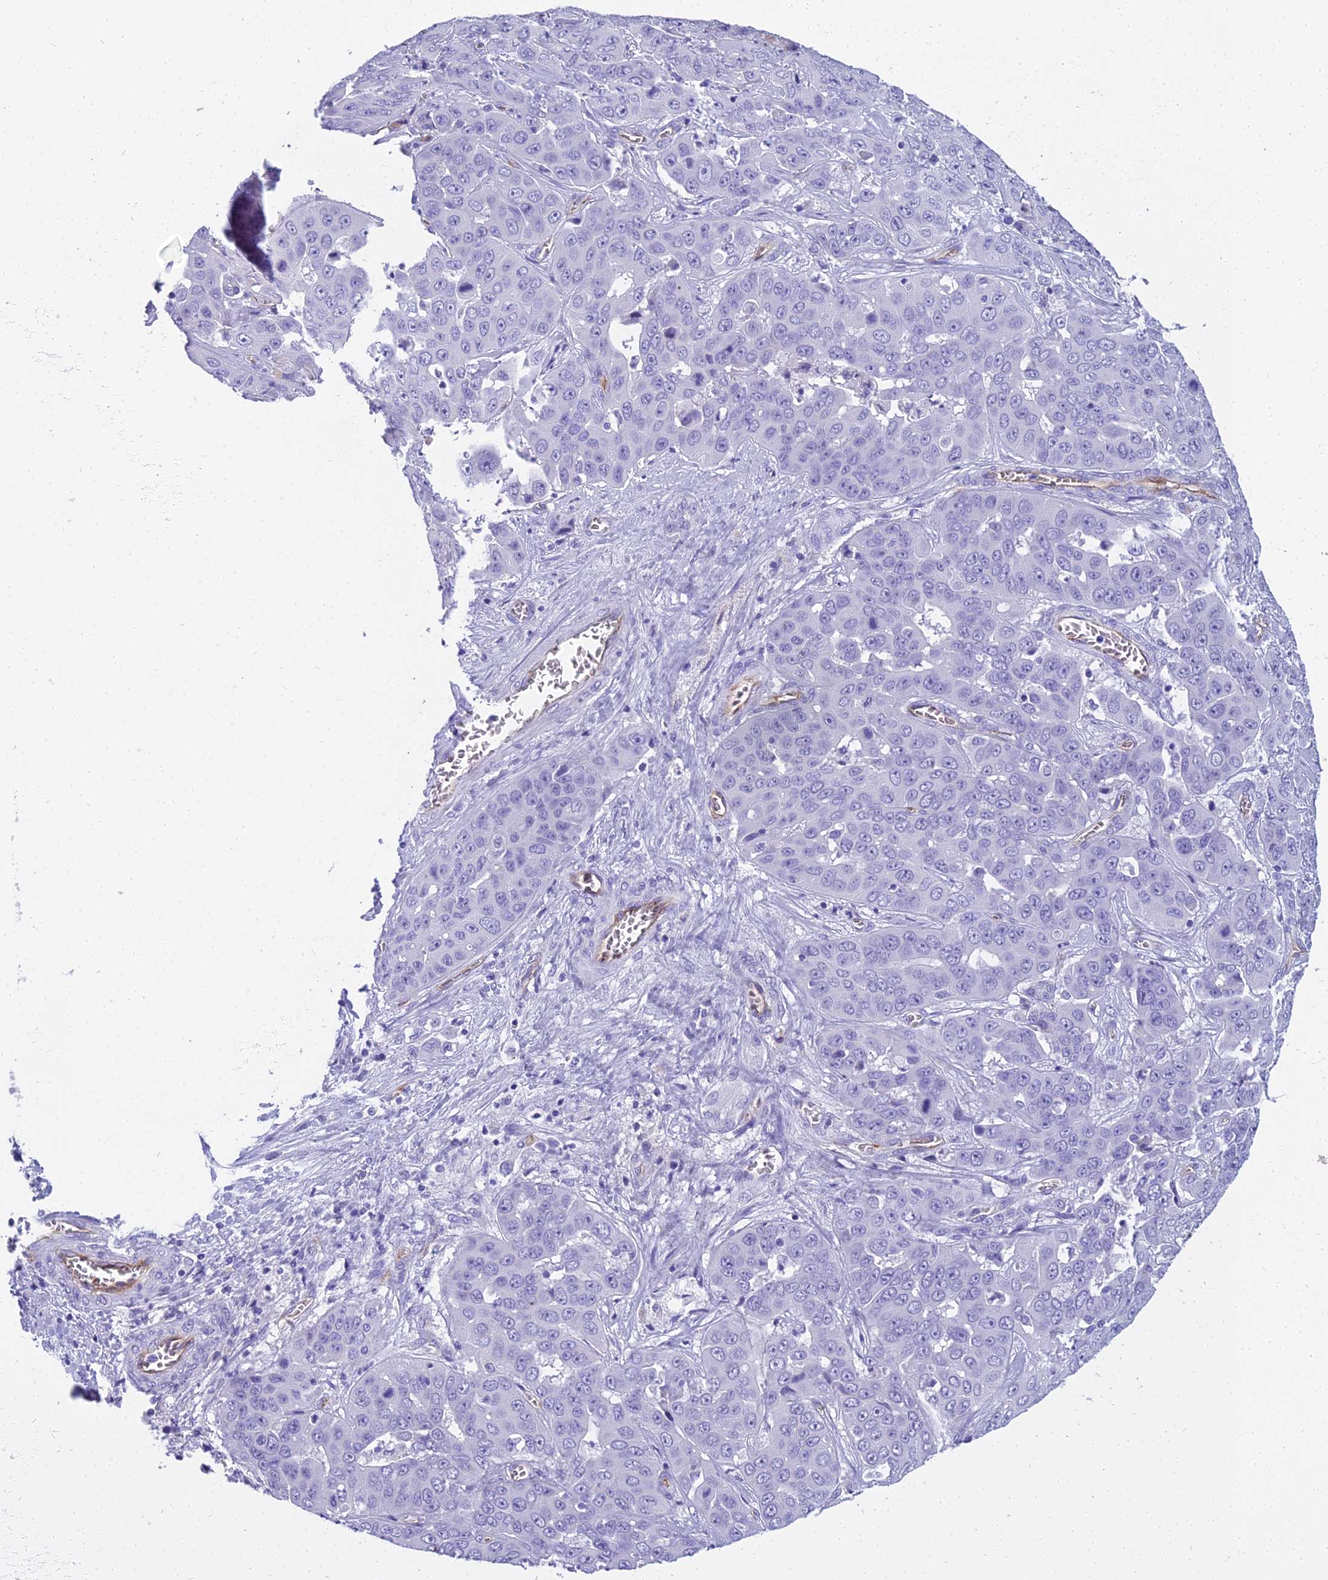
{"staining": {"intensity": "negative", "quantity": "none", "location": "none"}, "tissue": "liver cancer", "cell_type": "Tumor cells", "image_type": "cancer", "snomed": [{"axis": "morphology", "description": "Cholangiocarcinoma"}, {"axis": "topography", "description": "Liver"}], "caption": "There is no significant positivity in tumor cells of cholangiocarcinoma (liver). Brightfield microscopy of IHC stained with DAB (3,3'-diaminobenzidine) (brown) and hematoxylin (blue), captured at high magnification.", "gene": "NINJ1", "patient": {"sex": "female", "age": 52}}